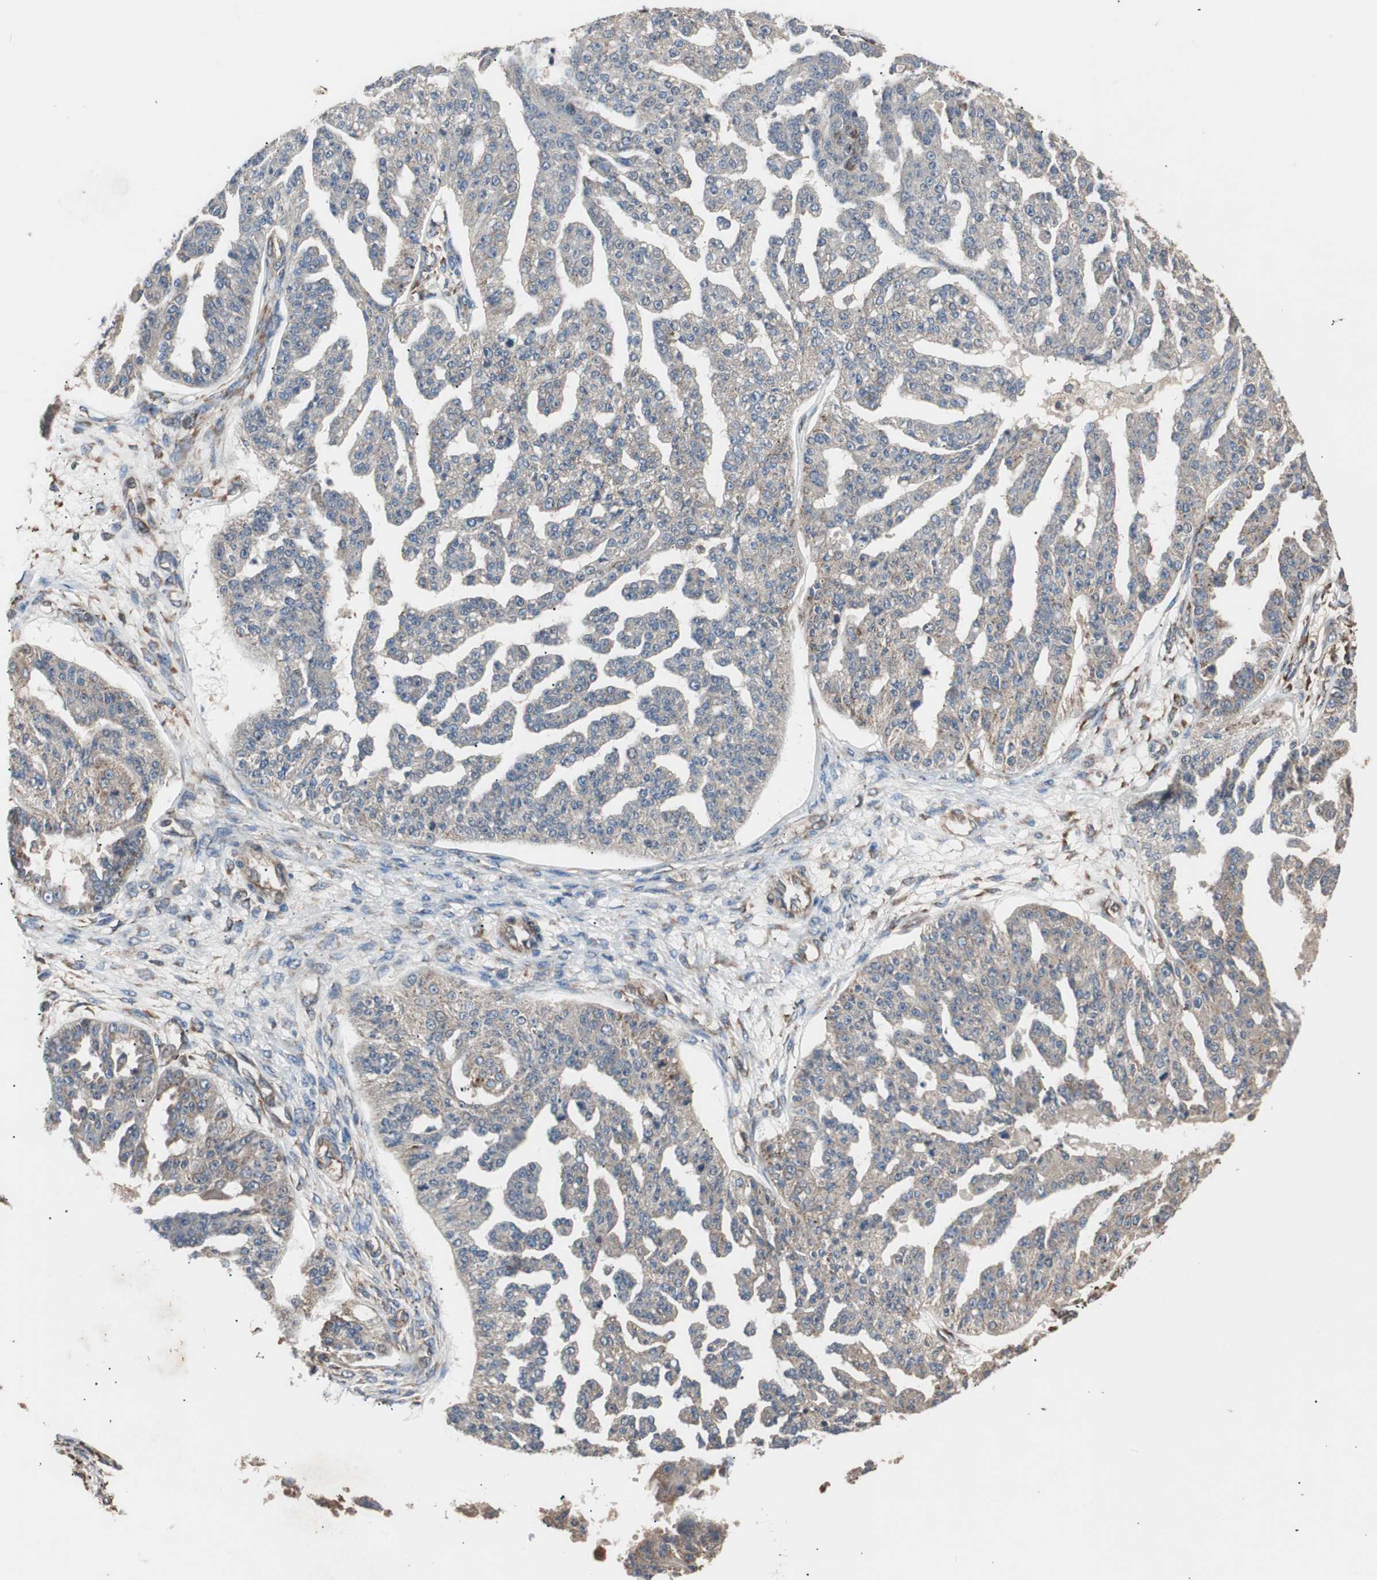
{"staining": {"intensity": "weak", "quantity": "25%-75%", "location": "cytoplasmic/membranous"}, "tissue": "ovarian cancer", "cell_type": "Tumor cells", "image_type": "cancer", "snomed": [{"axis": "morphology", "description": "Cystadenocarcinoma, serous, NOS"}, {"axis": "topography", "description": "Ovary"}], "caption": "Protein expression analysis of human ovarian cancer (serous cystadenocarcinoma) reveals weak cytoplasmic/membranous staining in approximately 25%-75% of tumor cells. Immunohistochemistry (ihc) stains the protein in brown and the nuclei are stained blue.", "gene": "LZTS1", "patient": {"sex": "female", "age": 58}}